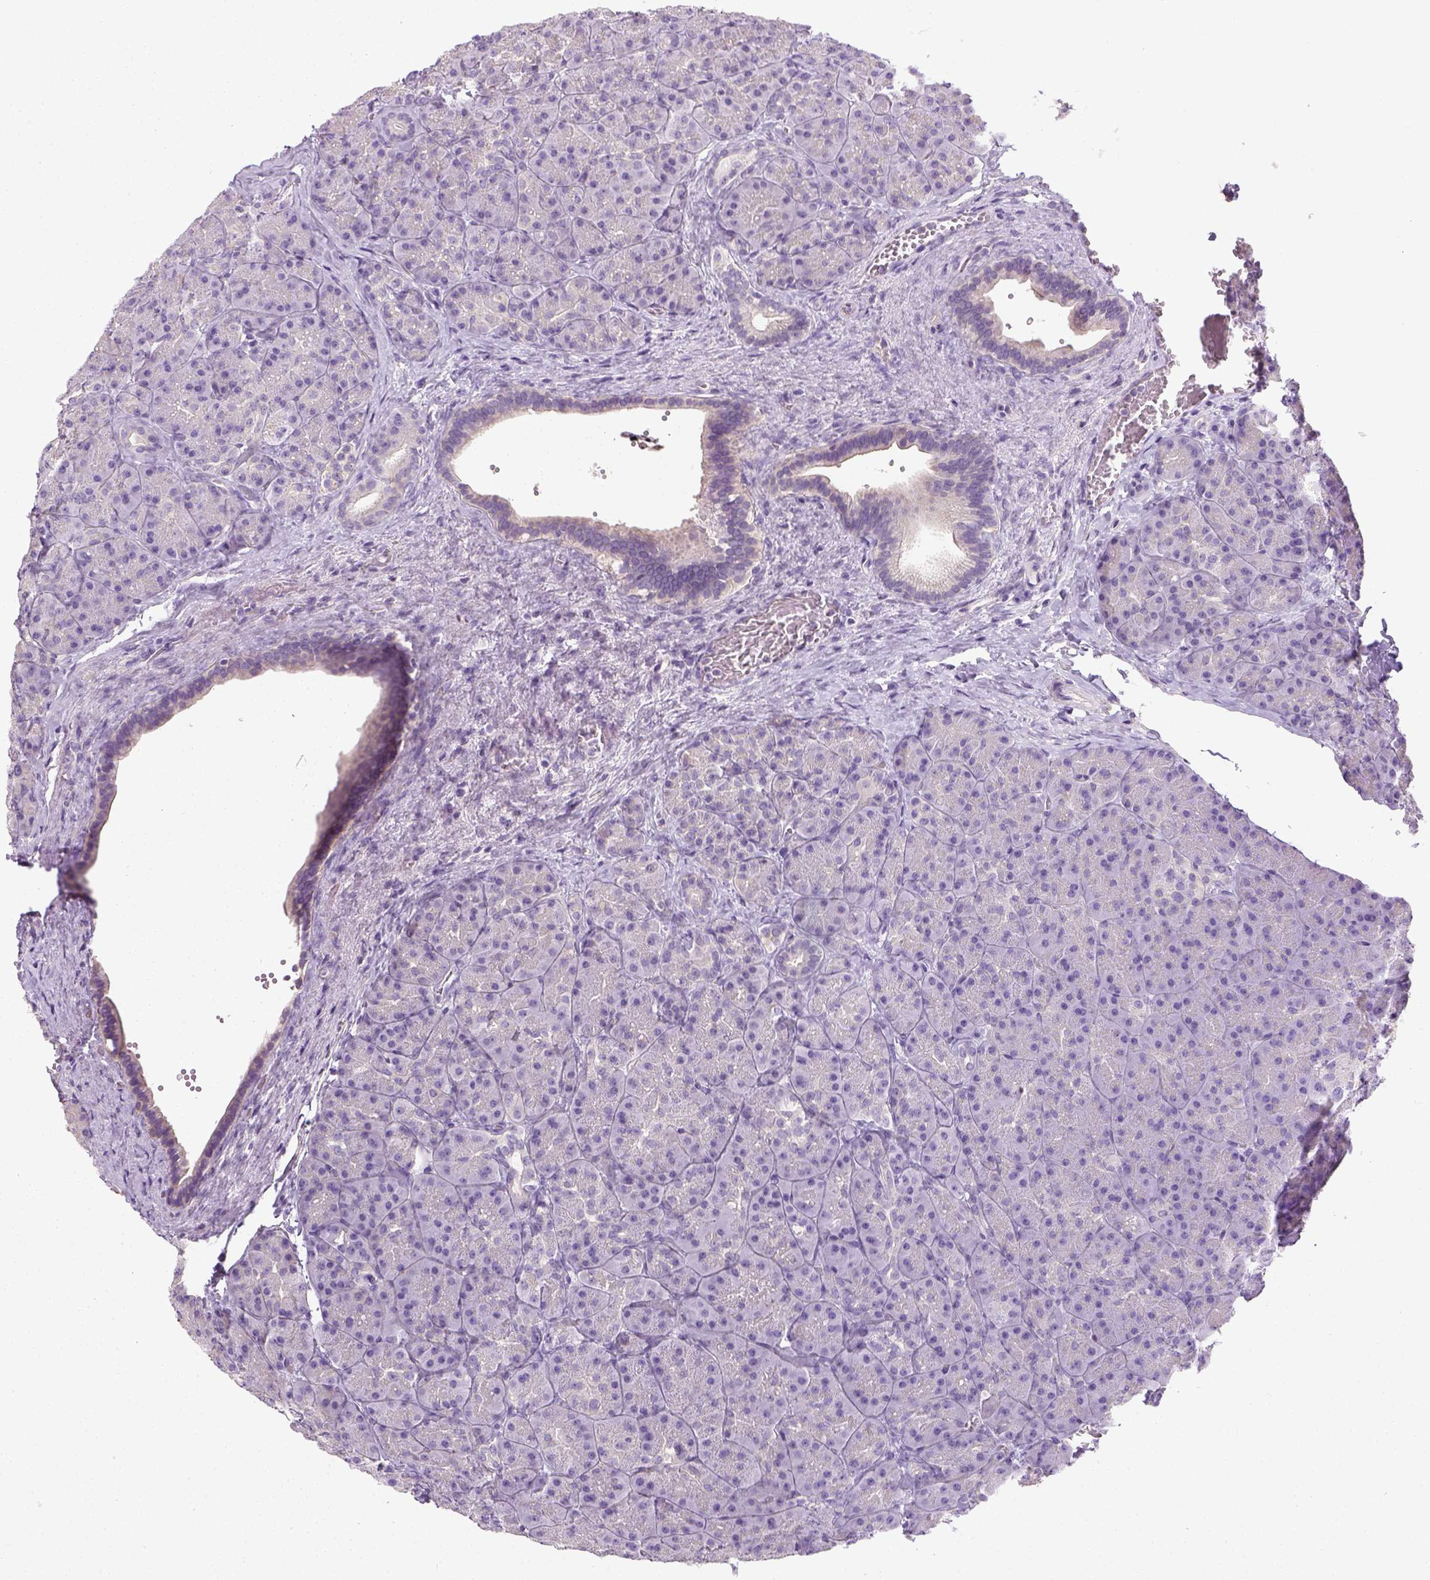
{"staining": {"intensity": "negative", "quantity": "none", "location": "none"}, "tissue": "pancreas", "cell_type": "Exocrine glandular cells", "image_type": "normal", "snomed": [{"axis": "morphology", "description": "Normal tissue, NOS"}, {"axis": "topography", "description": "Pancreas"}], "caption": "High magnification brightfield microscopy of benign pancreas stained with DAB (brown) and counterstained with hematoxylin (blue): exocrine glandular cells show no significant staining. (DAB immunohistochemistry visualized using brightfield microscopy, high magnification).", "gene": "LGSN", "patient": {"sex": "male", "age": 57}}